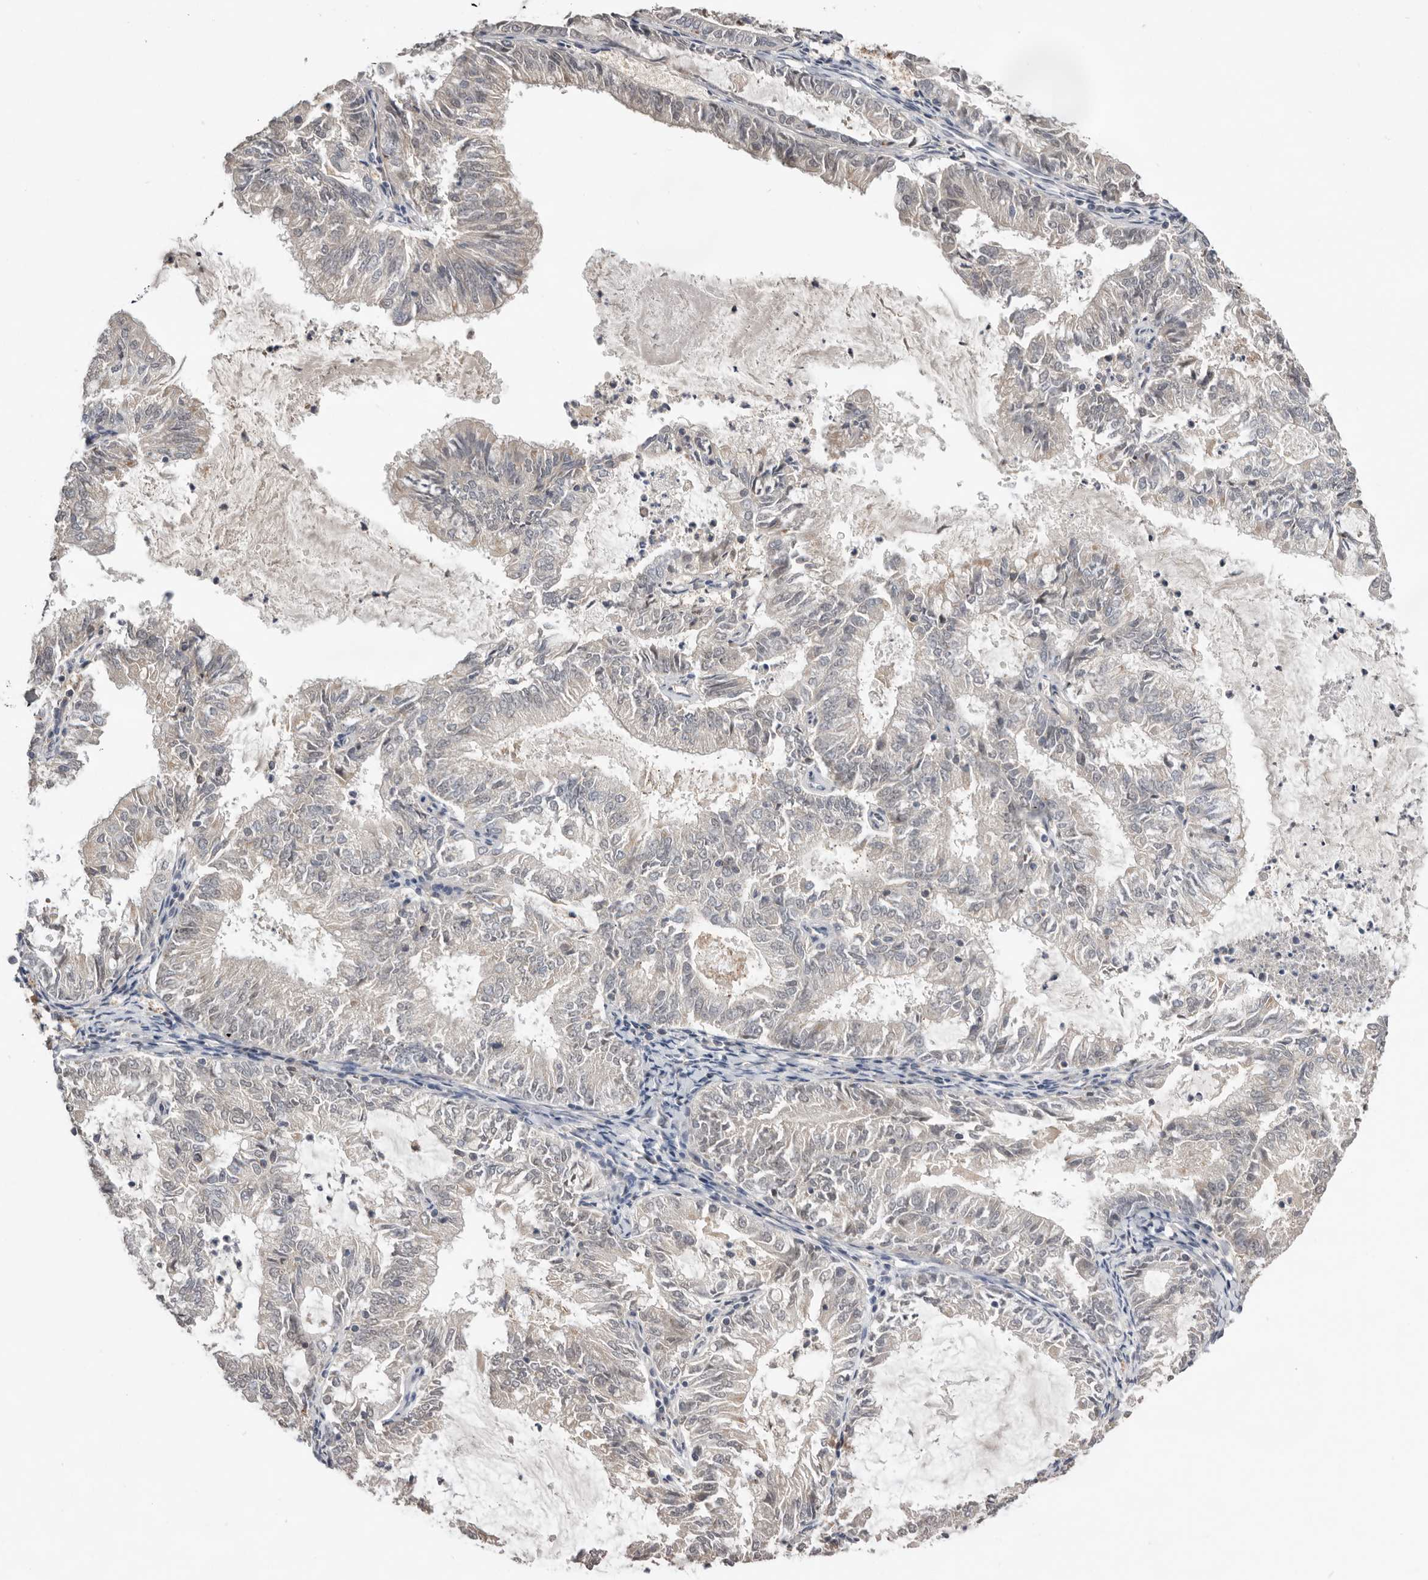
{"staining": {"intensity": "negative", "quantity": "none", "location": "none"}, "tissue": "endometrial cancer", "cell_type": "Tumor cells", "image_type": "cancer", "snomed": [{"axis": "morphology", "description": "Adenocarcinoma, NOS"}, {"axis": "topography", "description": "Endometrium"}], "caption": "Histopathology image shows no significant protein expression in tumor cells of adenocarcinoma (endometrial).", "gene": "BRCA2", "patient": {"sex": "female", "age": 57}}